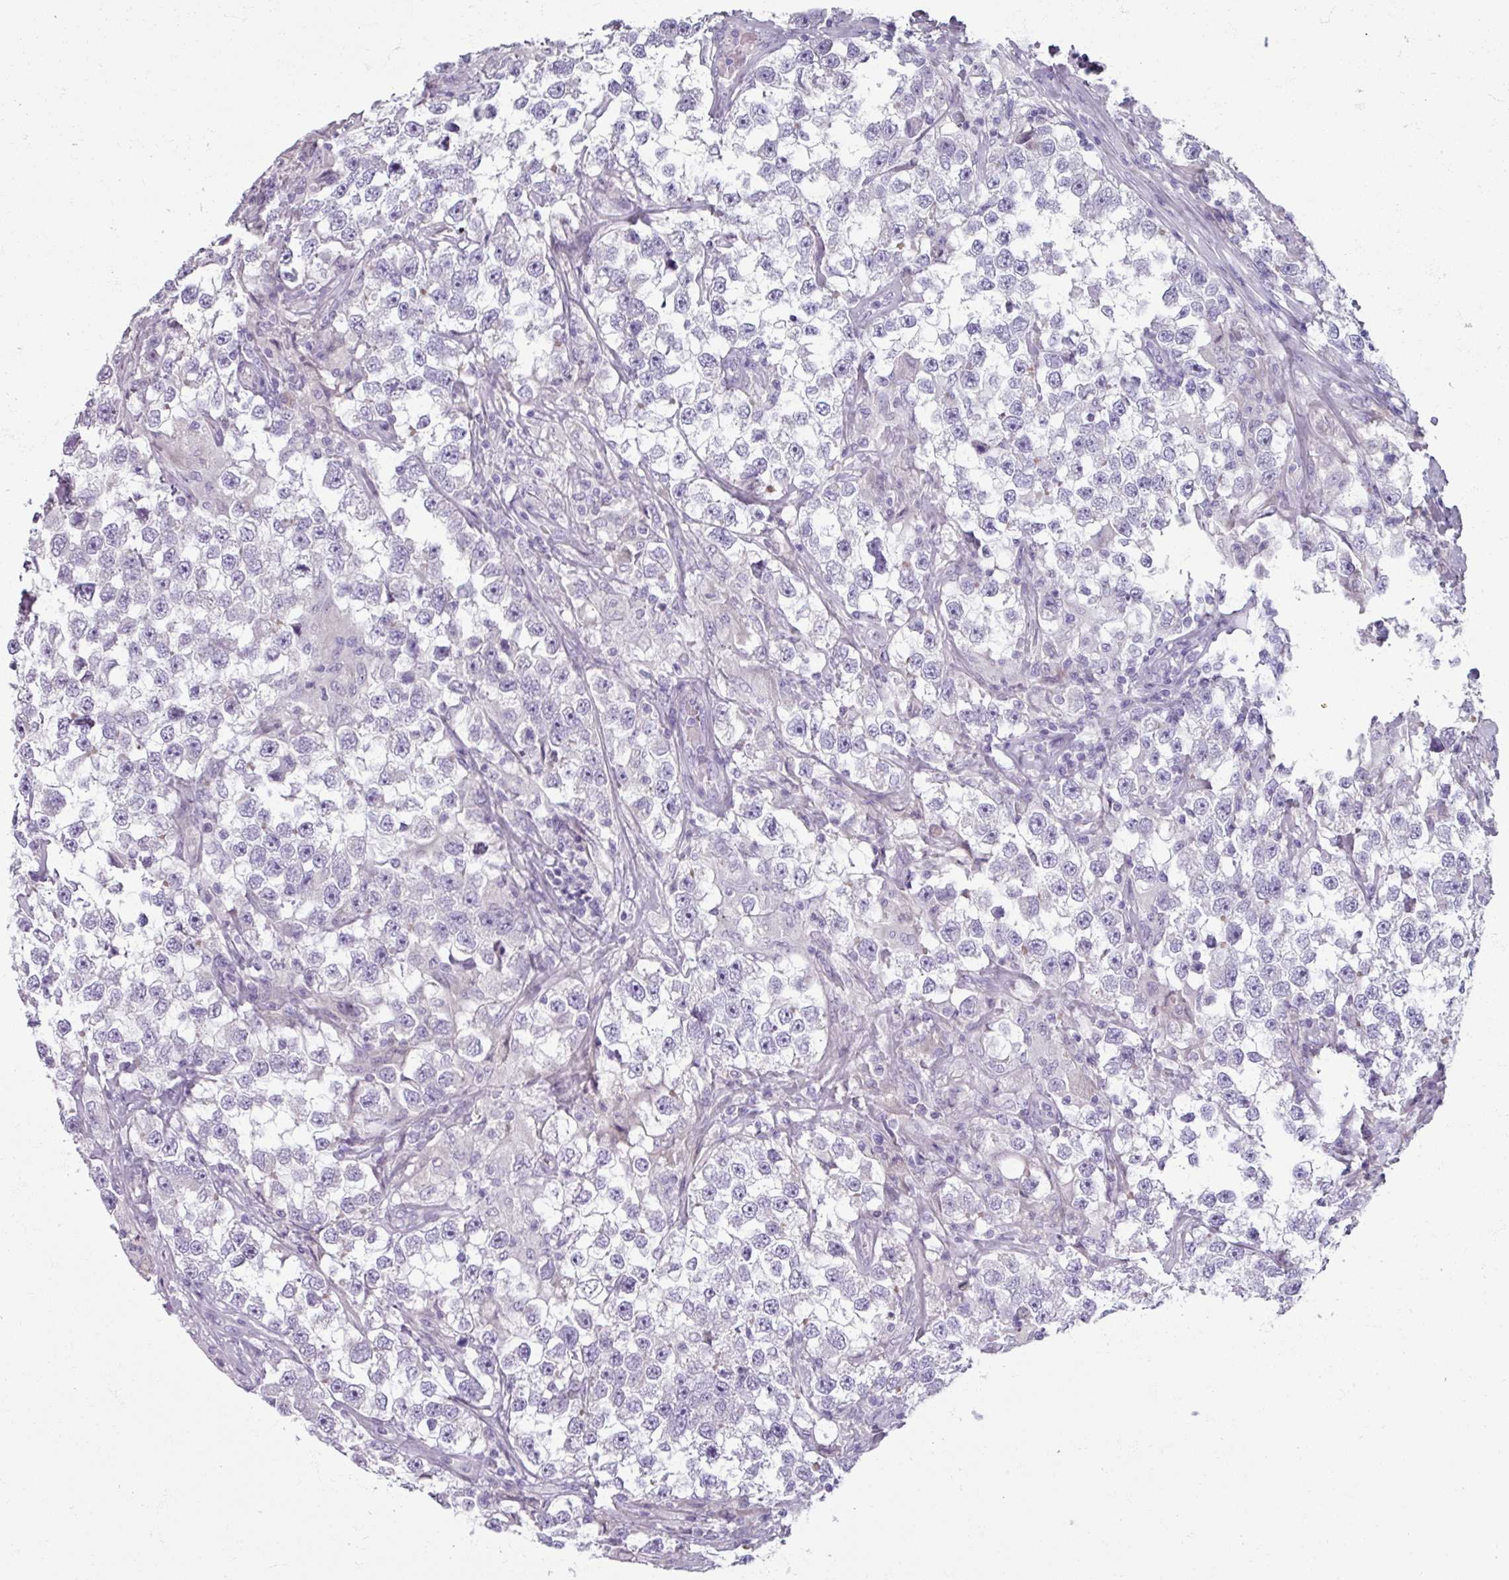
{"staining": {"intensity": "negative", "quantity": "none", "location": "none"}, "tissue": "testis cancer", "cell_type": "Tumor cells", "image_type": "cancer", "snomed": [{"axis": "morphology", "description": "Seminoma, NOS"}, {"axis": "topography", "description": "Testis"}], "caption": "IHC image of neoplastic tissue: seminoma (testis) stained with DAB (3,3'-diaminobenzidine) demonstrates no significant protein expression in tumor cells. (DAB IHC with hematoxylin counter stain).", "gene": "SMIM11", "patient": {"sex": "male", "age": 46}}